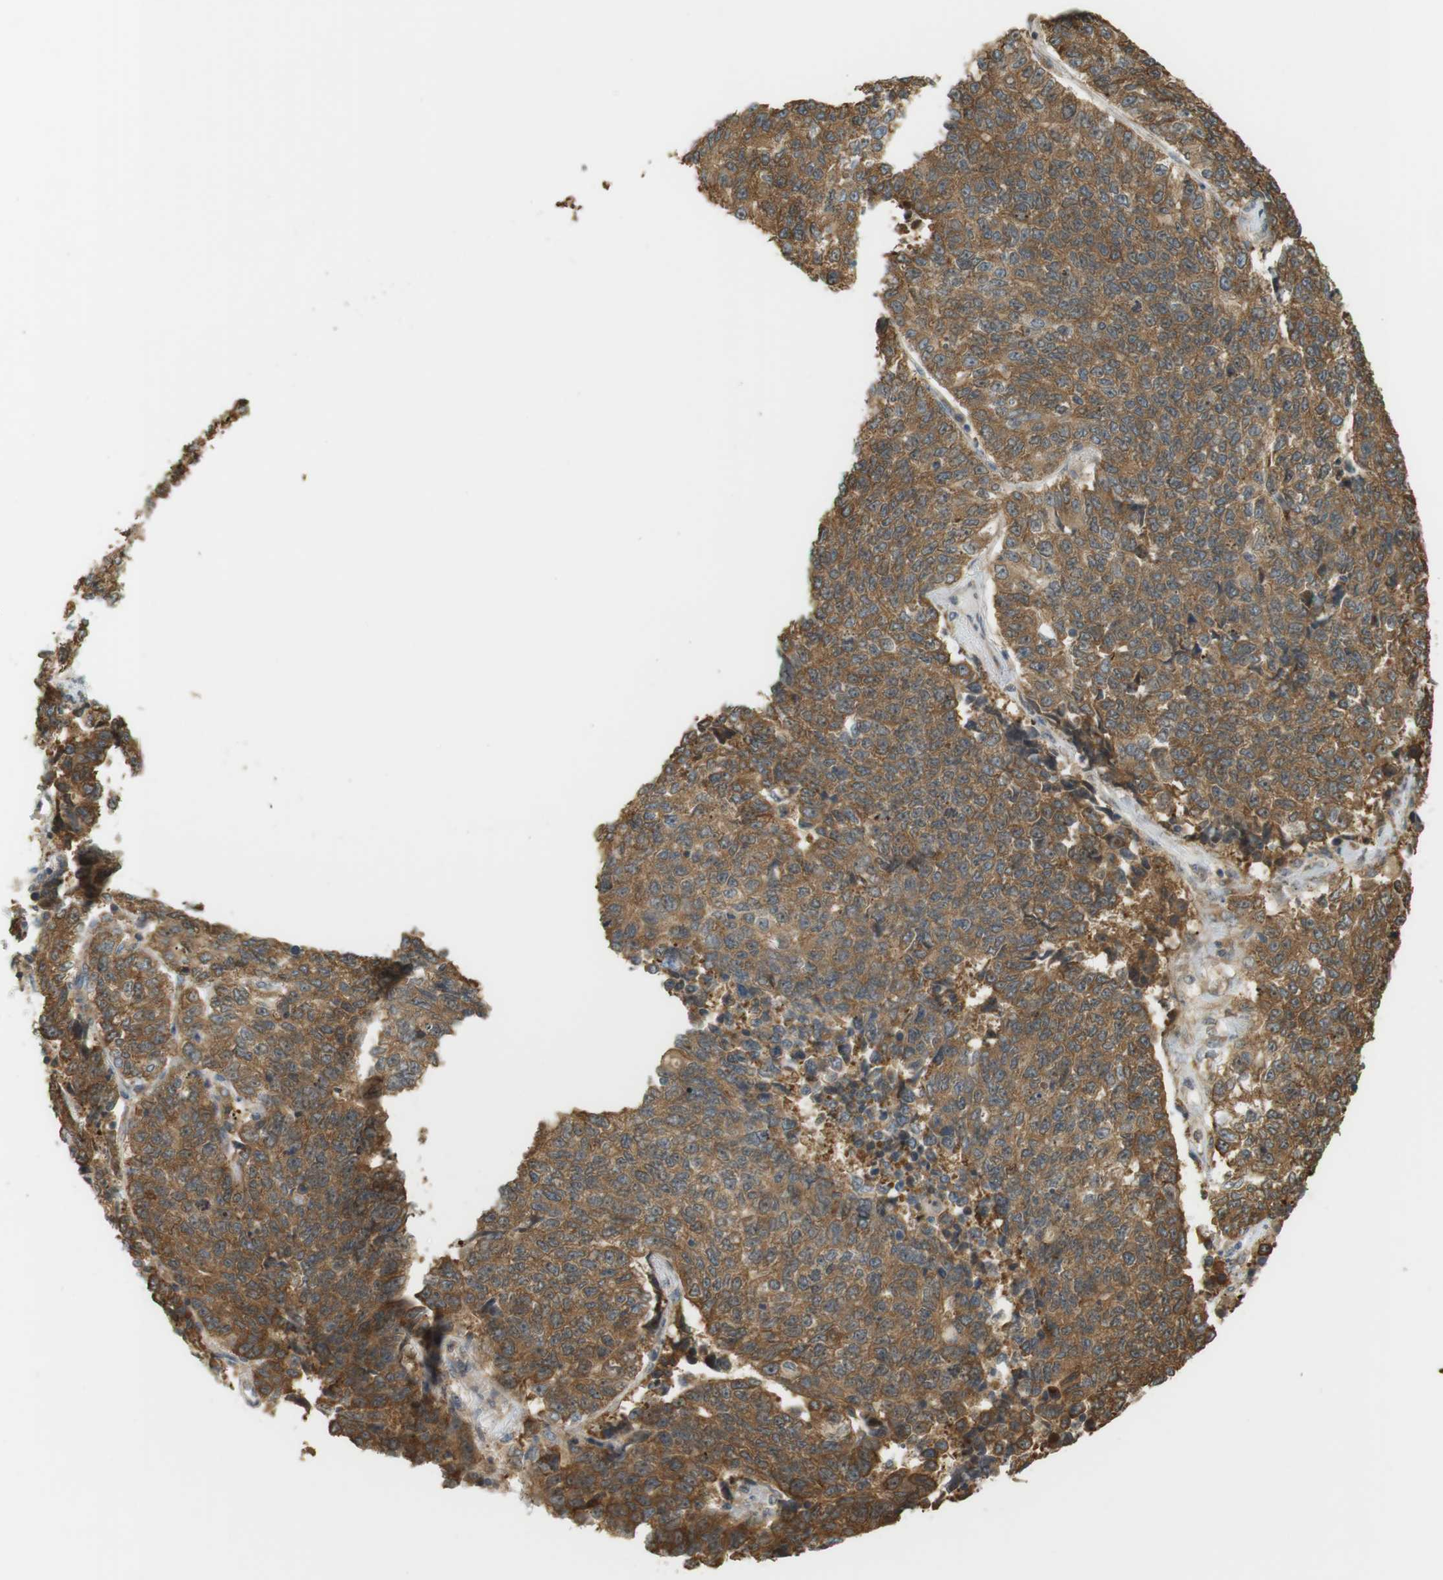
{"staining": {"intensity": "moderate", "quantity": ">75%", "location": "cytoplasmic/membranous"}, "tissue": "lung cancer", "cell_type": "Tumor cells", "image_type": "cancer", "snomed": [{"axis": "morphology", "description": "Adenocarcinoma, NOS"}, {"axis": "topography", "description": "Lung"}], "caption": "Immunohistochemical staining of human adenocarcinoma (lung) displays moderate cytoplasmic/membranous protein staining in approximately >75% of tumor cells. The protein of interest is stained brown, and the nuclei are stained in blue (DAB IHC with brightfield microscopy, high magnification).", "gene": "PA2G4", "patient": {"sex": "male", "age": 49}}